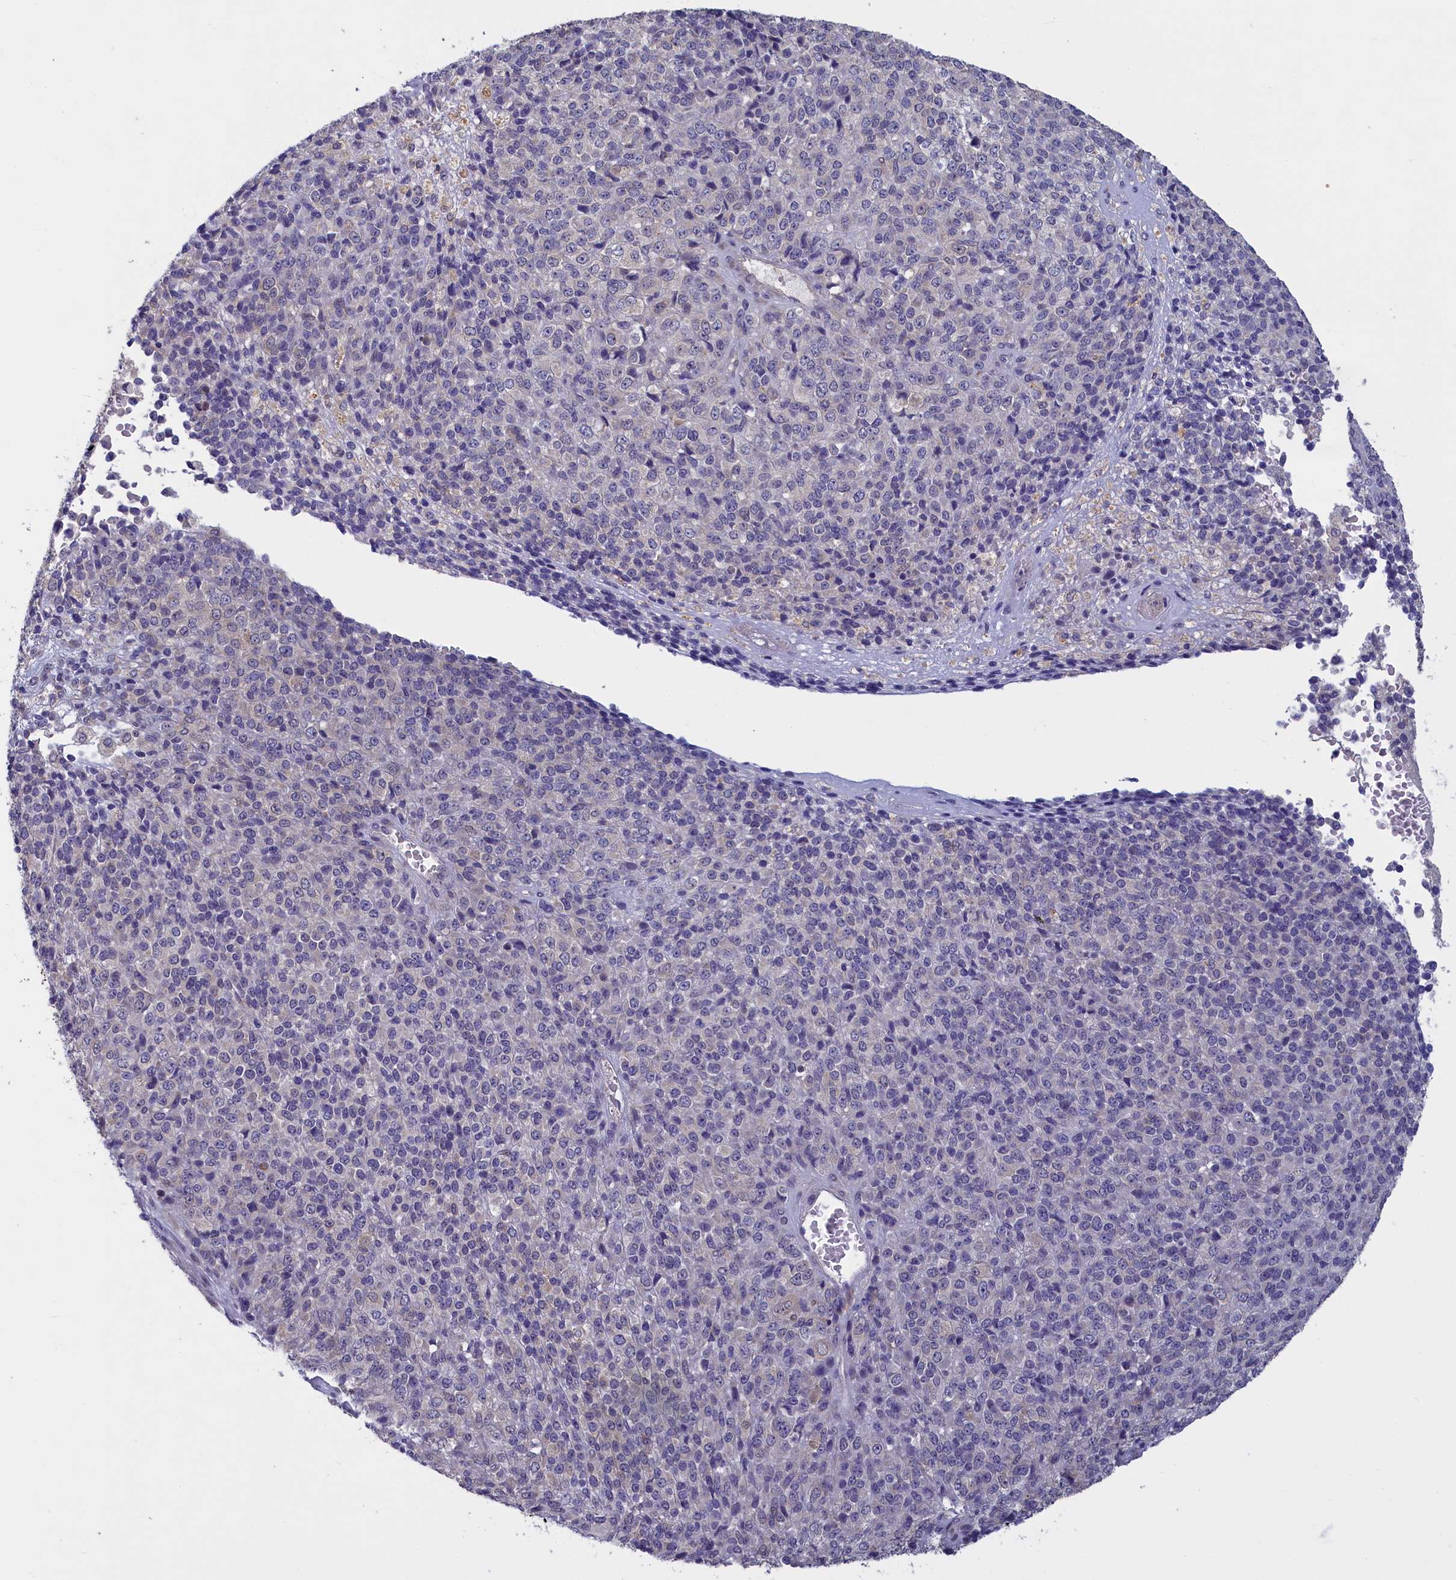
{"staining": {"intensity": "negative", "quantity": "none", "location": "none"}, "tissue": "melanoma", "cell_type": "Tumor cells", "image_type": "cancer", "snomed": [{"axis": "morphology", "description": "Malignant melanoma, Metastatic site"}, {"axis": "topography", "description": "Brain"}], "caption": "Melanoma stained for a protein using immunohistochemistry reveals no expression tumor cells.", "gene": "UCHL3", "patient": {"sex": "female", "age": 56}}